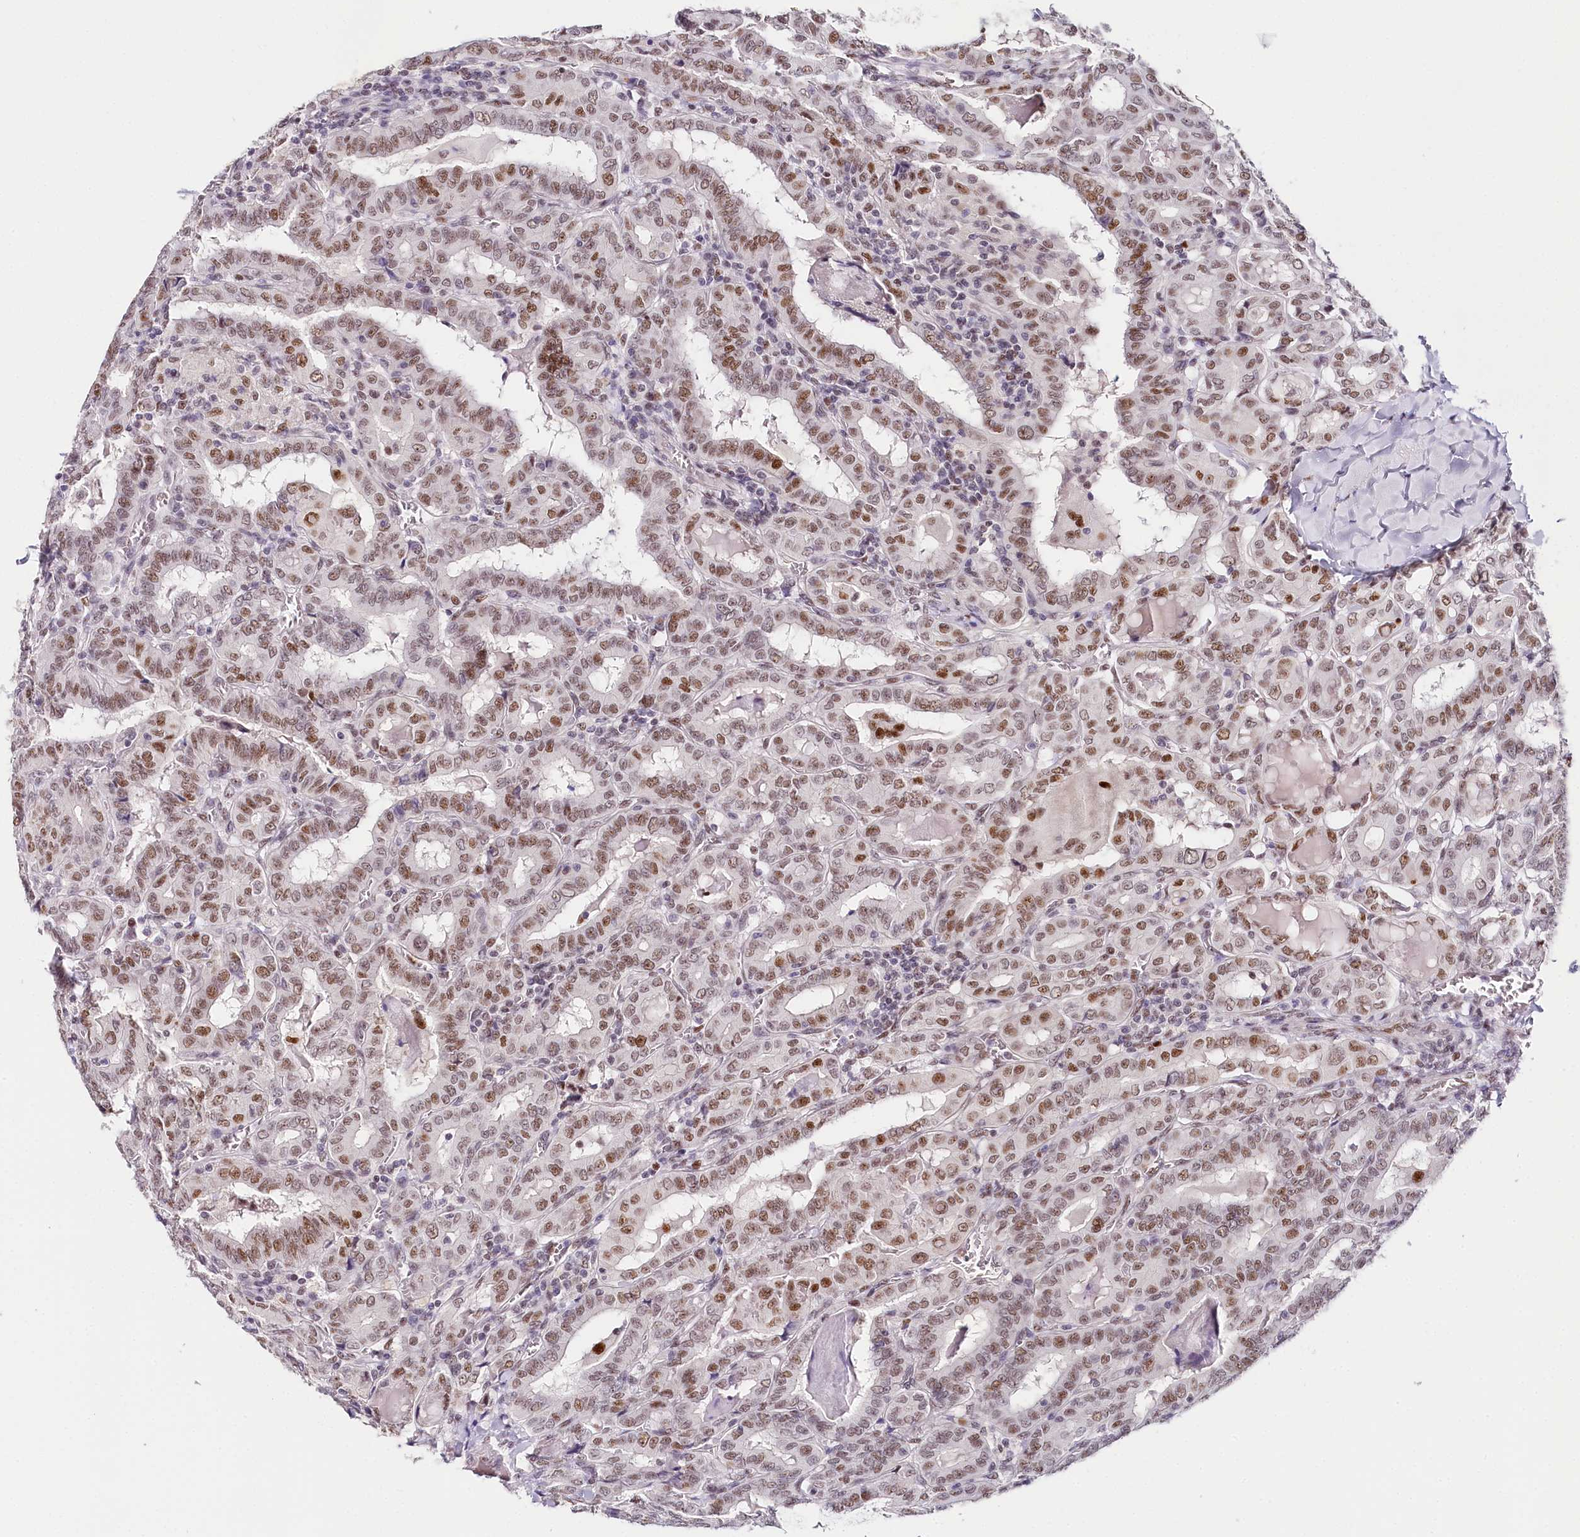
{"staining": {"intensity": "moderate", "quantity": ">75%", "location": "nuclear"}, "tissue": "thyroid cancer", "cell_type": "Tumor cells", "image_type": "cancer", "snomed": [{"axis": "morphology", "description": "Papillary adenocarcinoma, NOS"}, {"axis": "topography", "description": "Thyroid gland"}], "caption": "This is a histology image of immunohistochemistry staining of papillary adenocarcinoma (thyroid), which shows moderate expression in the nuclear of tumor cells.", "gene": "TP53", "patient": {"sex": "female", "age": 72}}